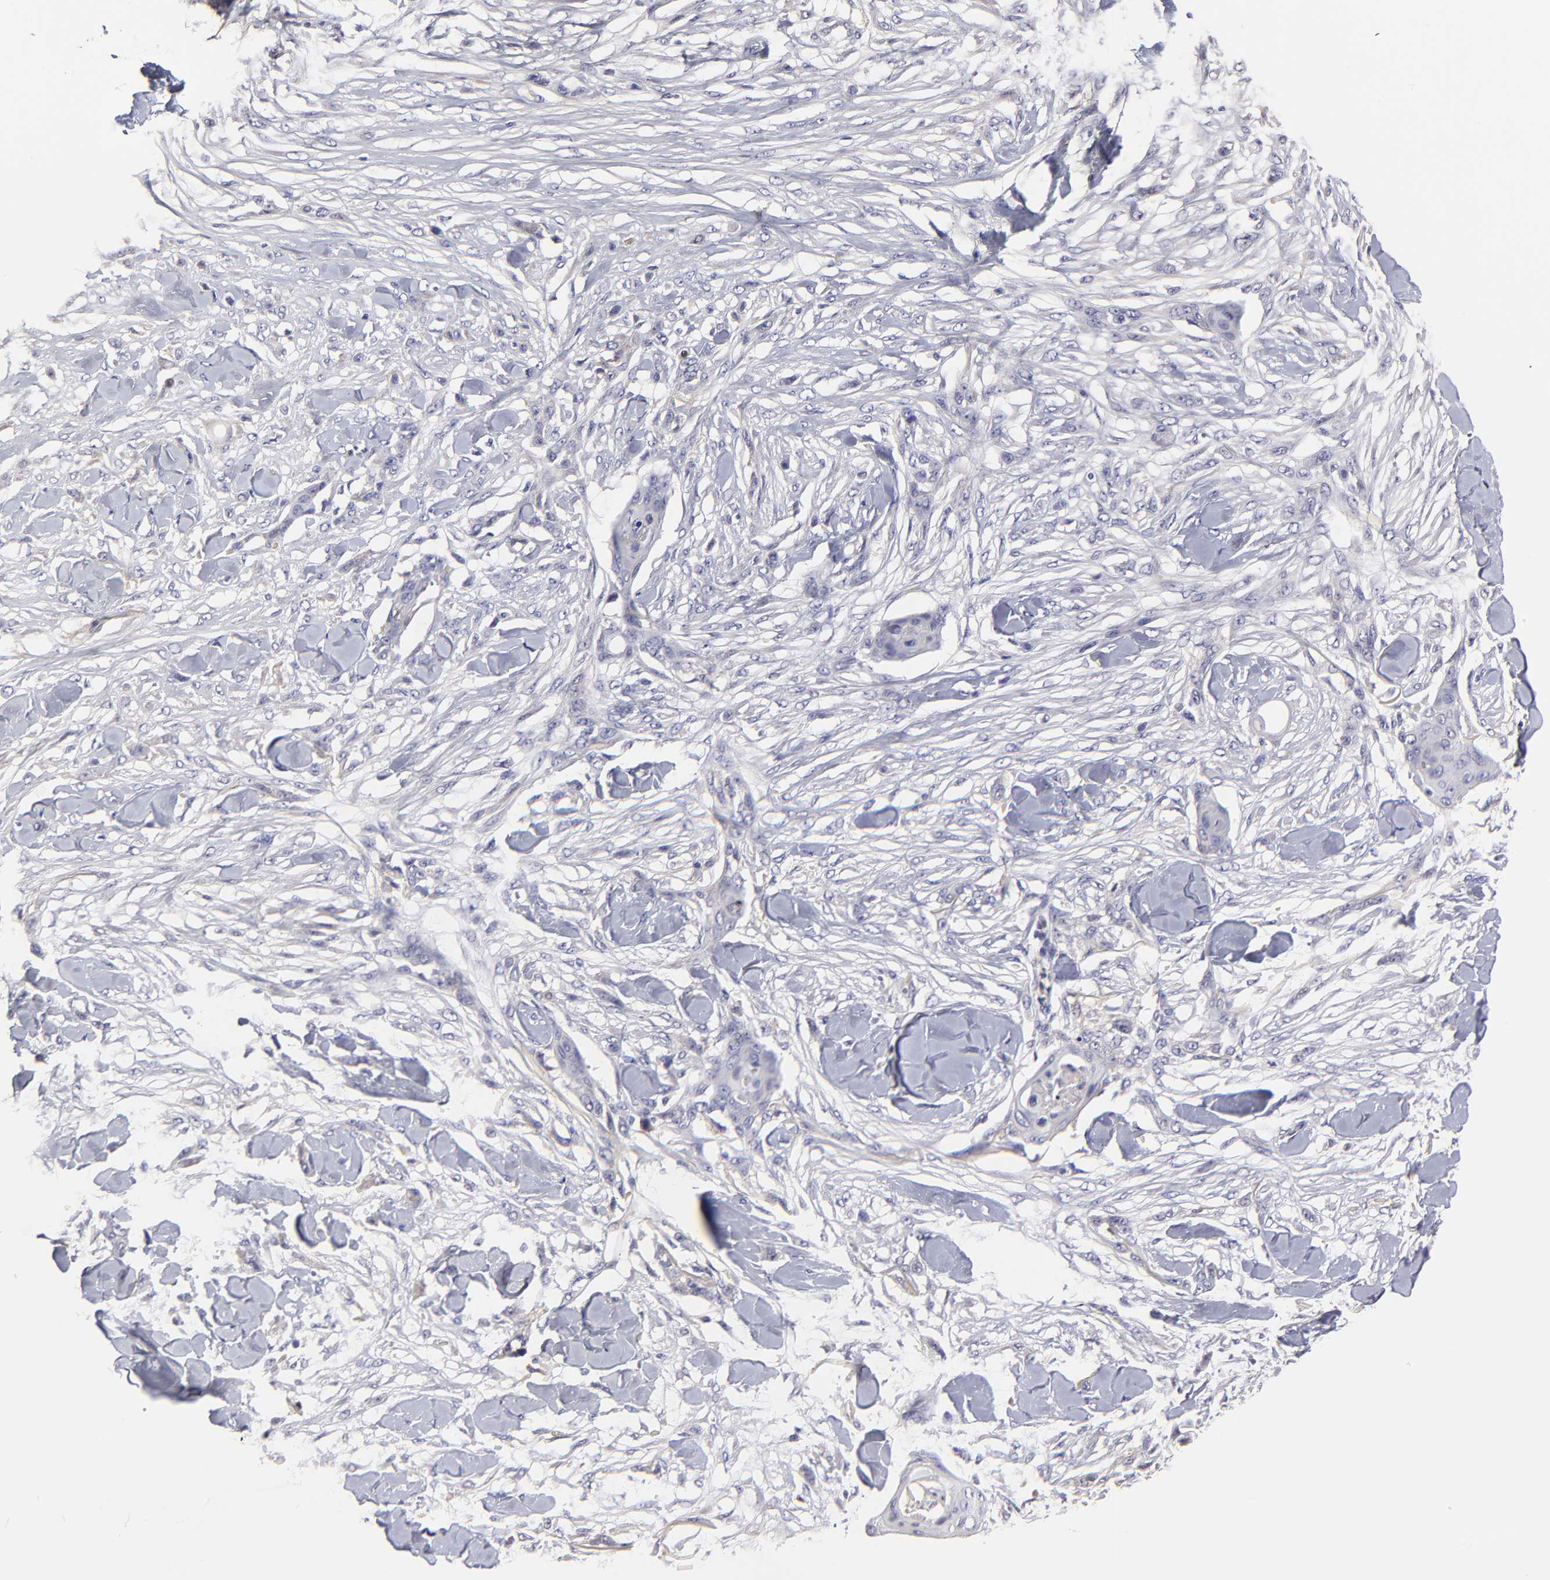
{"staining": {"intensity": "negative", "quantity": "none", "location": "none"}, "tissue": "skin cancer", "cell_type": "Tumor cells", "image_type": "cancer", "snomed": [{"axis": "morphology", "description": "Squamous cell carcinoma, NOS"}, {"axis": "topography", "description": "Skin"}], "caption": "Immunohistochemistry (IHC) photomicrograph of skin cancer stained for a protein (brown), which demonstrates no expression in tumor cells. (DAB (3,3'-diaminobenzidine) immunohistochemistry (IHC) with hematoxylin counter stain).", "gene": "BTG2", "patient": {"sex": "female", "age": 59}}